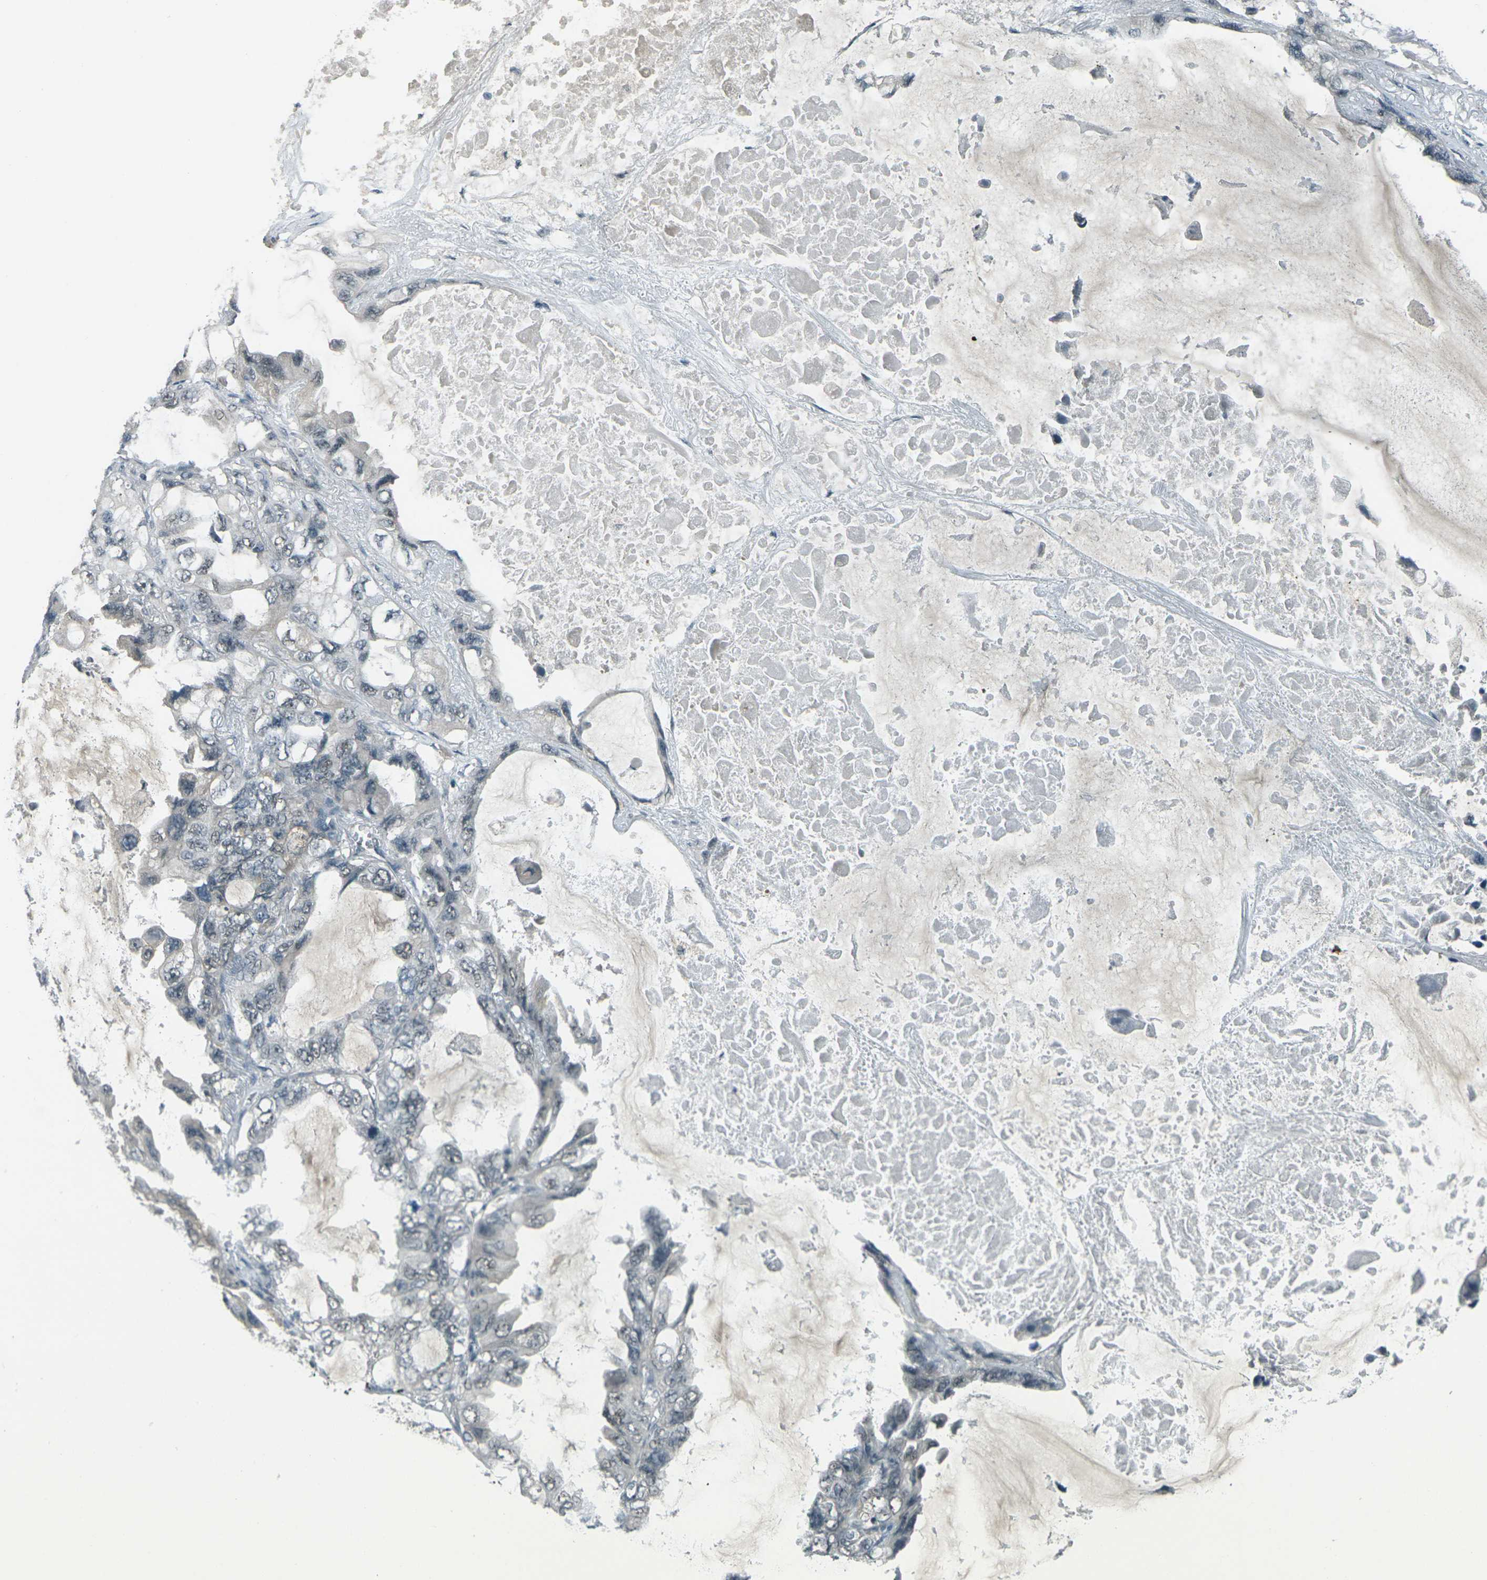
{"staining": {"intensity": "negative", "quantity": "none", "location": "none"}, "tissue": "lung cancer", "cell_type": "Tumor cells", "image_type": "cancer", "snomed": [{"axis": "morphology", "description": "Squamous cell carcinoma, NOS"}, {"axis": "topography", "description": "Lung"}], "caption": "IHC photomicrograph of human lung cancer (squamous cell carcinoma) stained for a protein (brown), which displays no positivity in tumor cells.", "gene": "GPR19", "patient": {"sex": "female", "age": 73}}